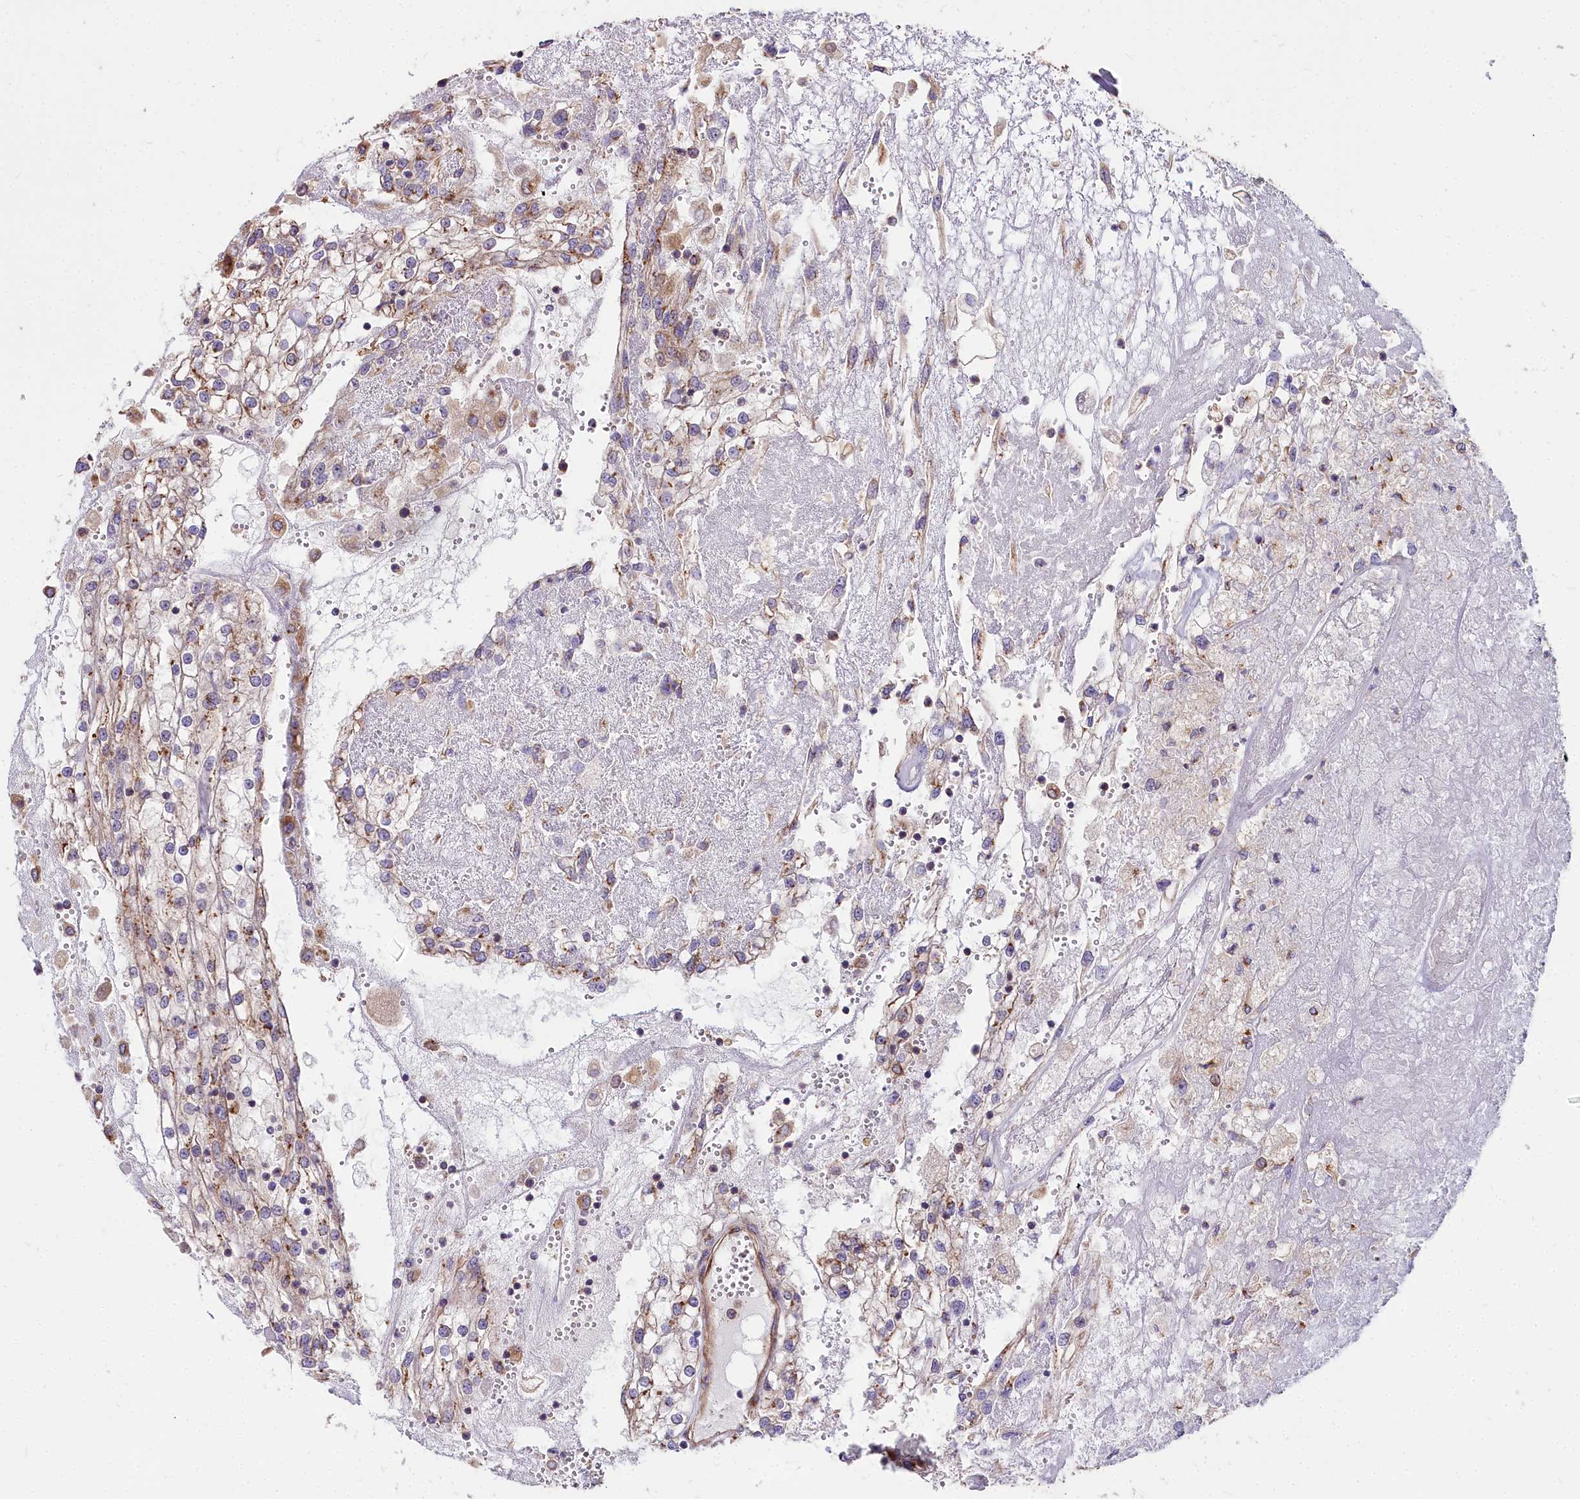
{"staining": {"intensity": "weak", "quantity": "<25%", "location": "cytoplasmic/membranous"}, "tissue": "renal cancer", "cell_type": "Tumor cells", "image_type": "cancer", "snomed": [{"axis": "morphology", "description": "Adenocarcinoma, NOS"}, {"axis": "topography", "description": "Kidney"}], "caption": "Image shows no significant protein staining in tumor cells of adenocarcinoma (renal).", "gene": "DCTN3", "patient": {"sex": "female", "age": 52}}